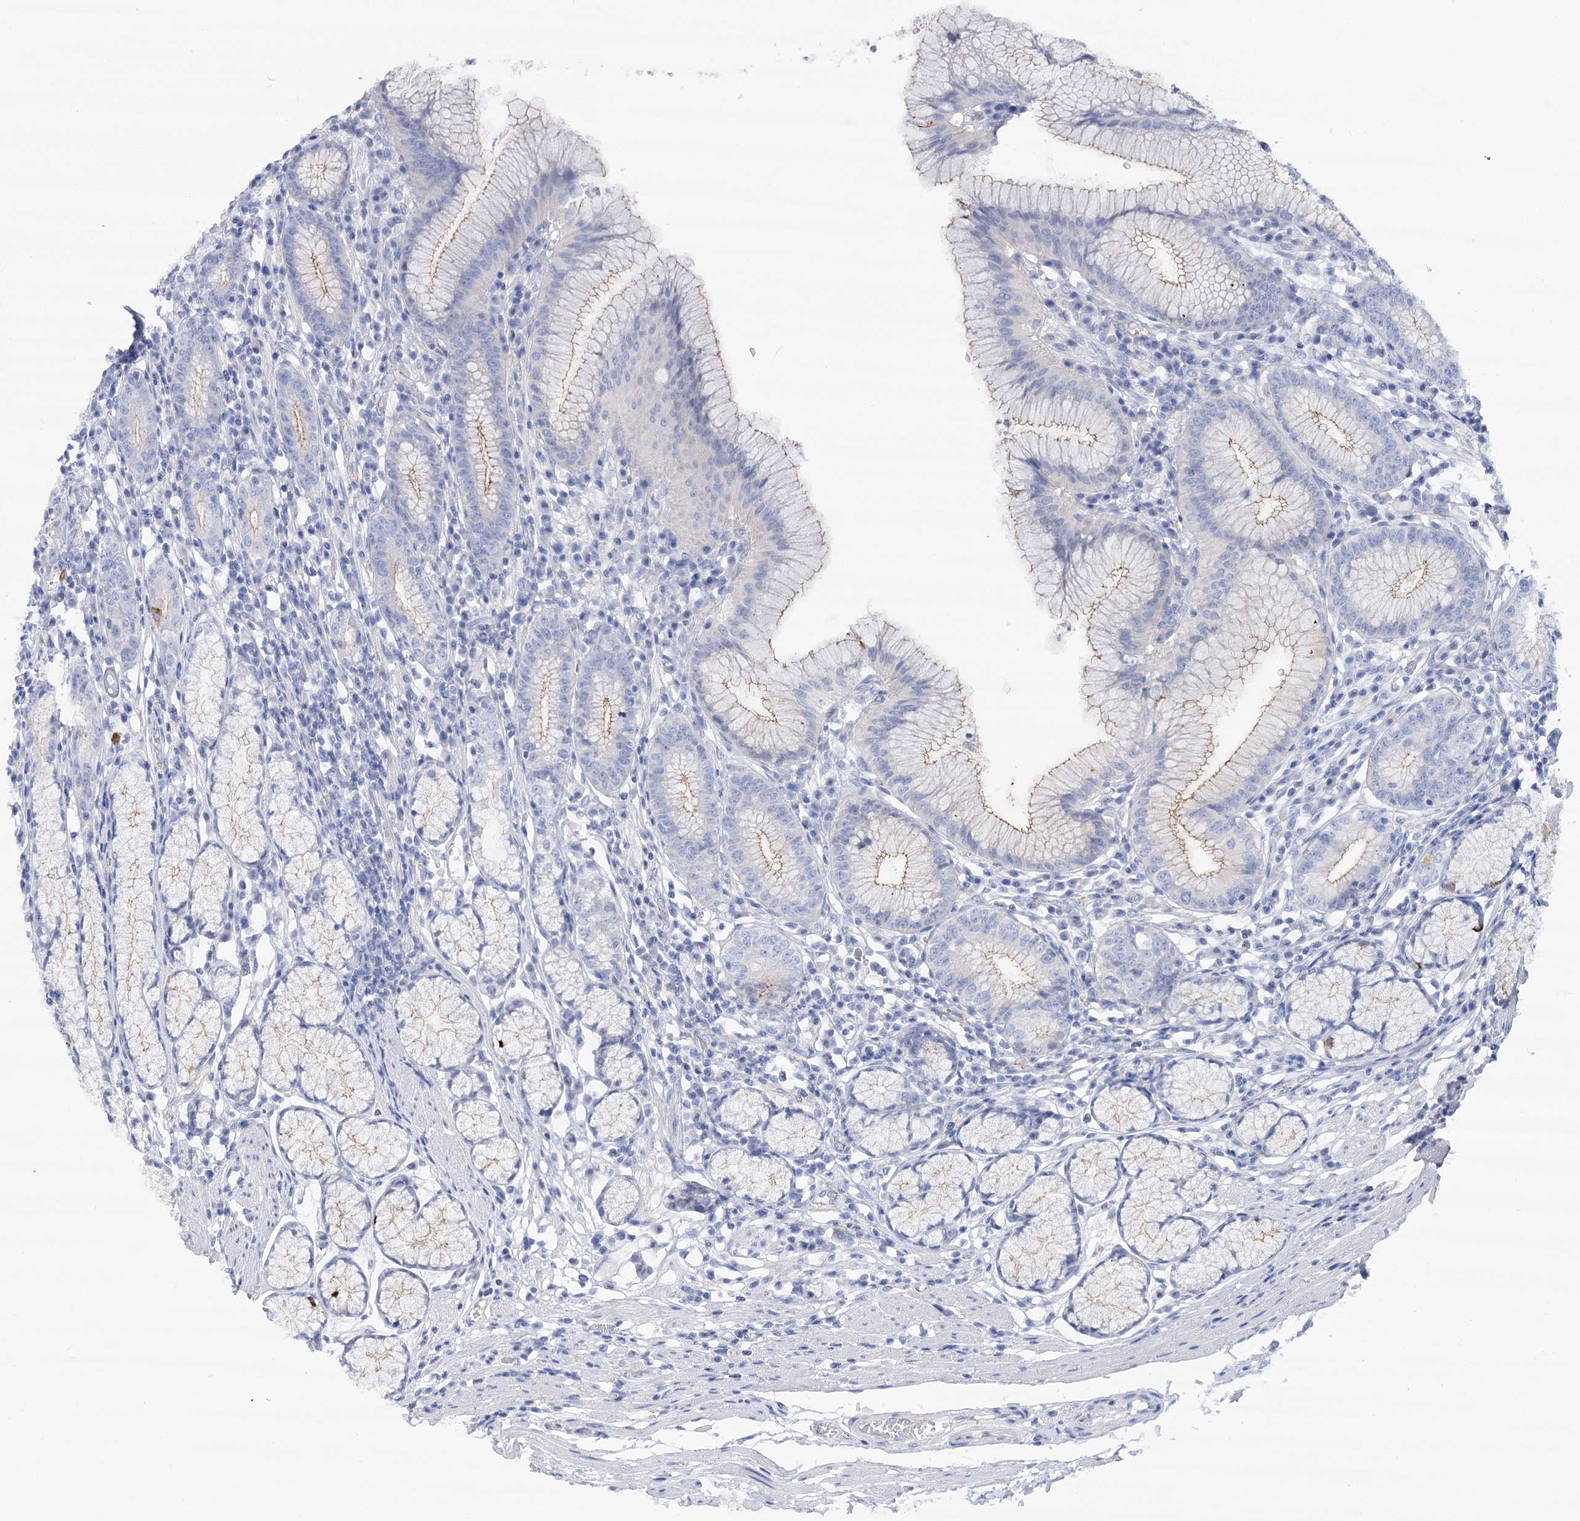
{"staining": {"intensity": "negative", "quantity": "none", "location": "none"}, "tissue": "stomach", "cell_type": "Glandular cells", "image_type": "normal", "snomed": [{"axis": "morphology", "description": "Normal tissue, NOS"}, {"axis": "topography", "description": "Stomach"}], "caption": "The micrograph displays no significant staining in glandular cells of stomach. (IHC, brightfield microscopy, high magnification).", "gene": "NRAP", "patient": {"sex": "male", "age": 55}}